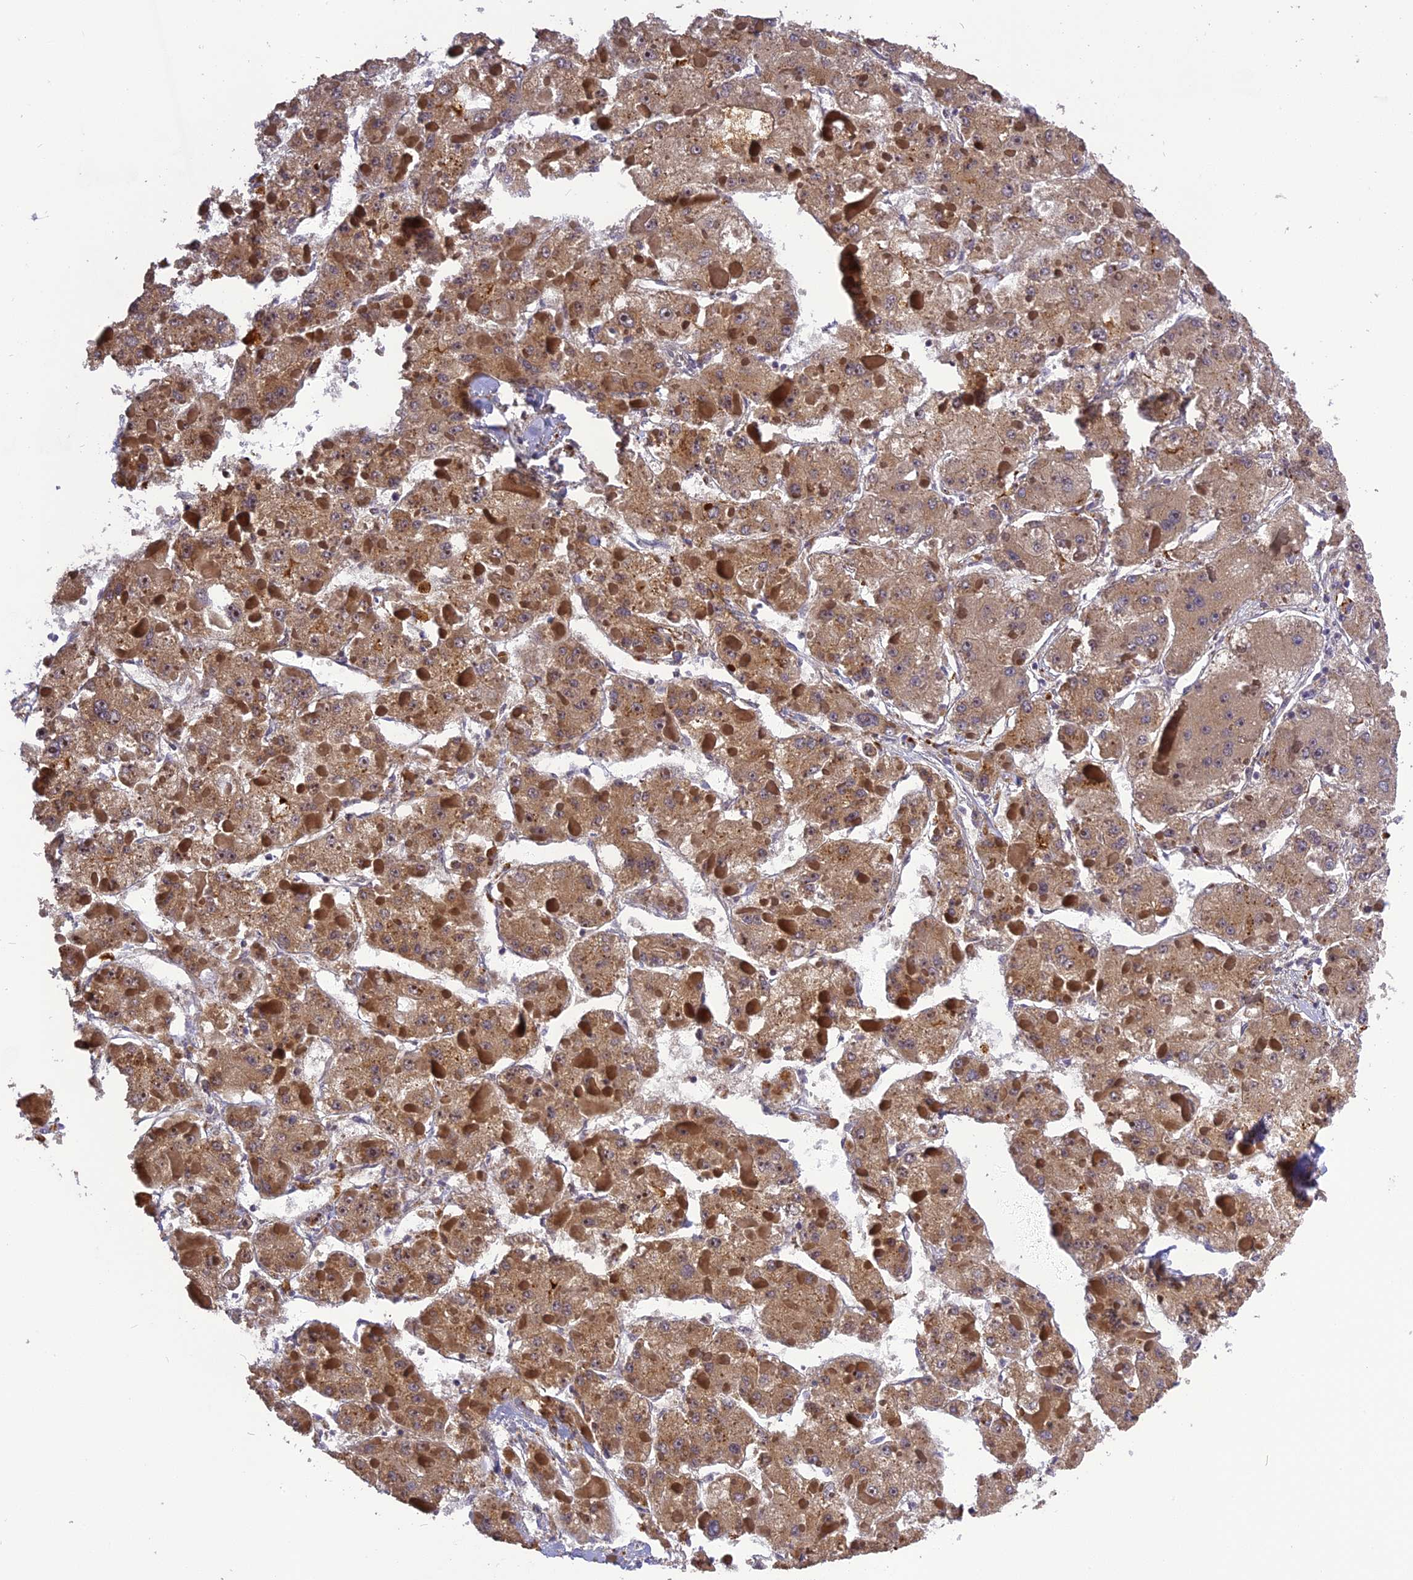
{"staining": {"intensity": "moderate", "quantity": ">75%", "location": "cytoplasmic/membranous"}, "tissue": "liver cancer", "cell_type": "Tumor cells", "image_type": "cancer", "snomed": [{"axis": "morphology", "description": "Carcinoma, Hepatocellular, NOS"}, {"axis": "topography", "description": "Liver"}], "caption": "Immunohistochemical staining of hepatocellular carcinoma (liver) exhibits medium levels of moderate cytoplasmic/membranous expression in about >75% of tumor cells. (DAB (3,3'-diaminobenzidine) = brown stain, brightfield microscopy at high magnification).", "gene": "FNIP2", "patient": {"sex": "female", "age": 73}}